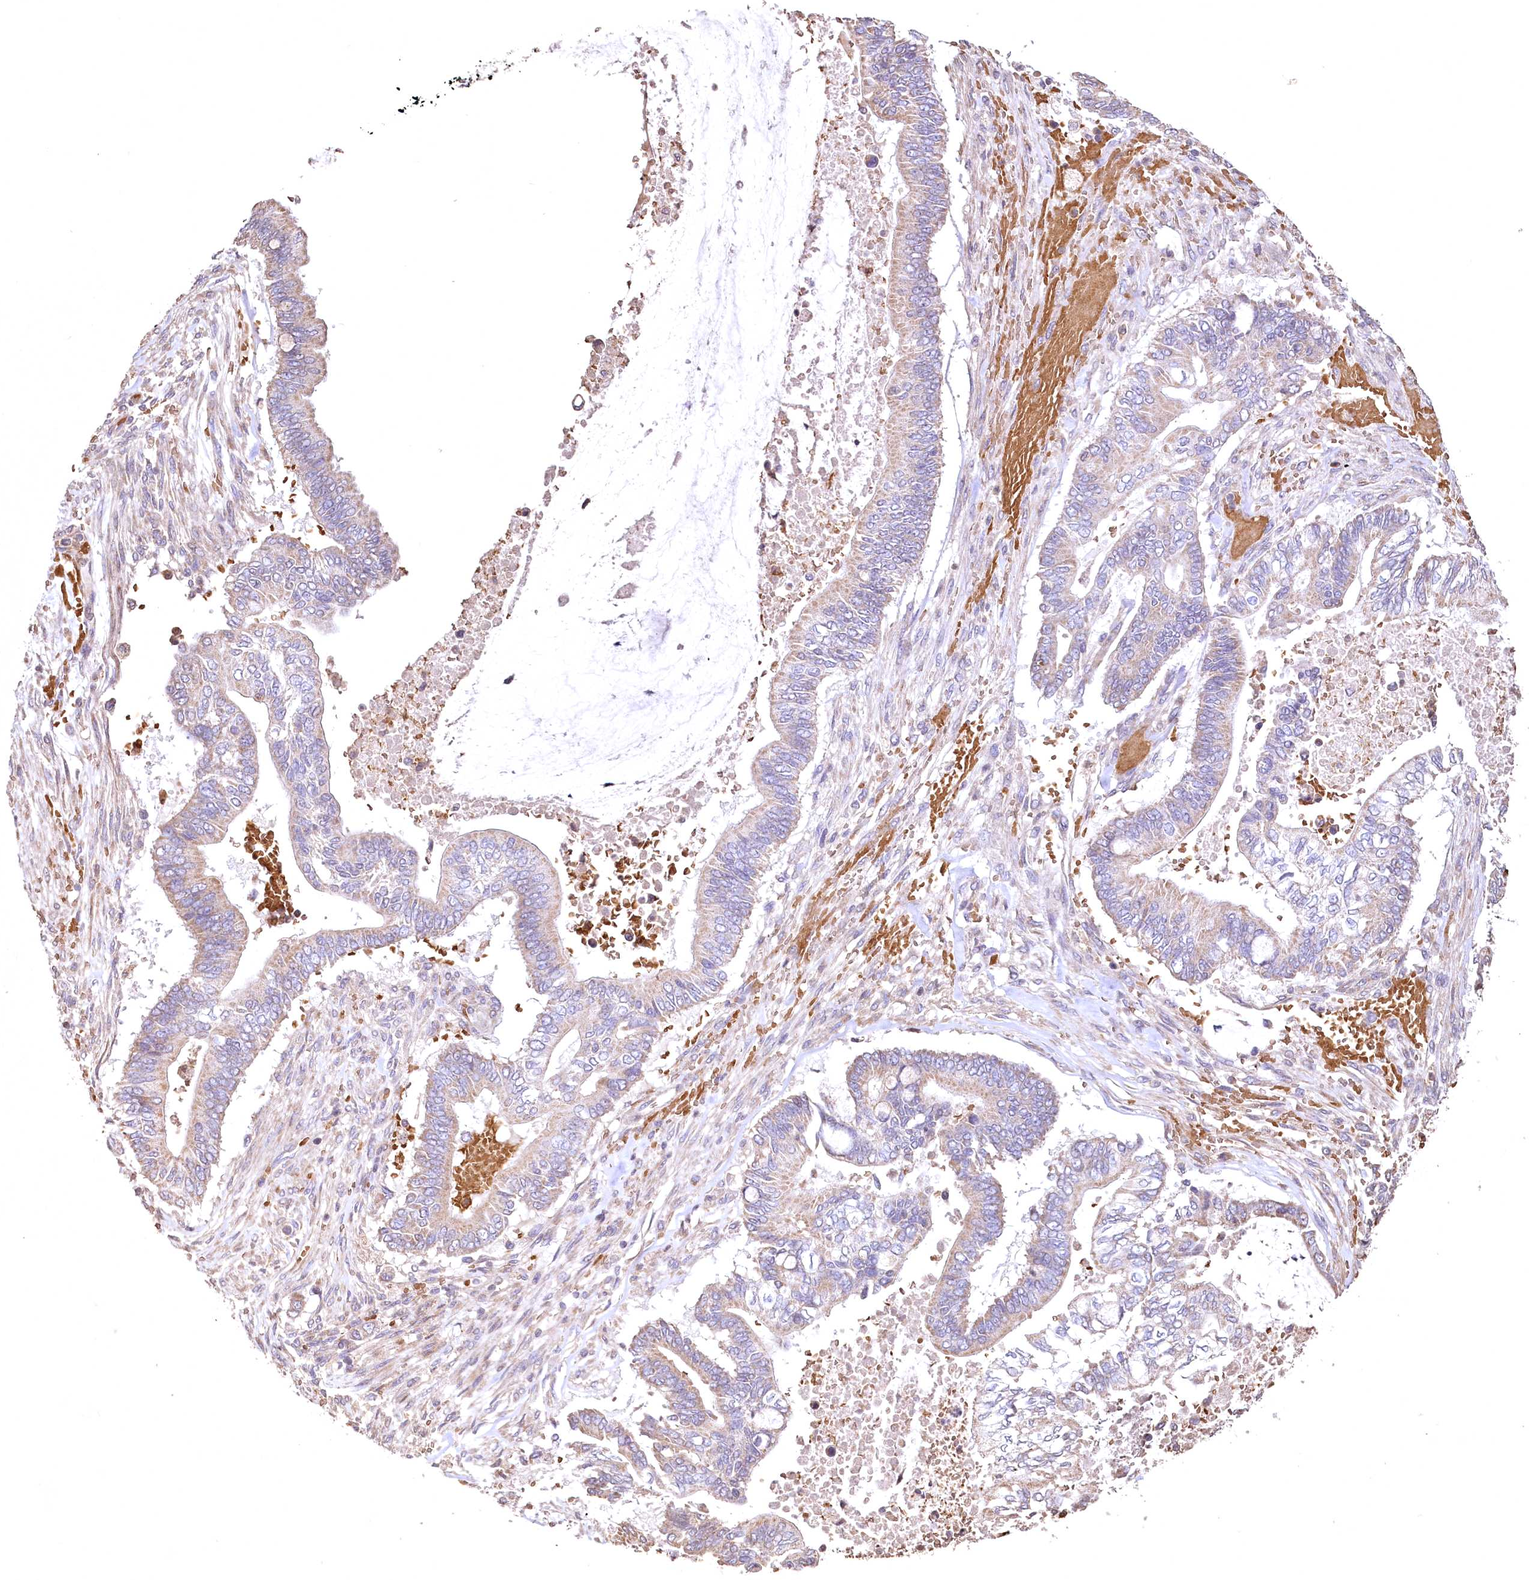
{"staining": {"intensity": "weak", "quantity": "25%-75%", "location": "cytoplasmic/membranous"}, "tissue": "pancreatic cancer", "cell_type": "Tumor cells", "image_type": "cancer", "snomed": [{"axis": "morphology", "description": "Adenocarcinoma, NOS"}, {"axis": "topography", "description": "Pancreas"}], "caption": "A high-resolution histopathology image shows immunohistochemistry (IHC) staining of pancreatic cancer (adenocarcinoma), which displays weak cytoplasmic/membranous expression in approximately 25%-75% of tumor cells. (DAB (3,3'-diaminobenzidine) IHC, brown staining for protein, blue staining for nuclei).", "gene": "SPTA1", "patient": {"sex": "male", "age": 68}}